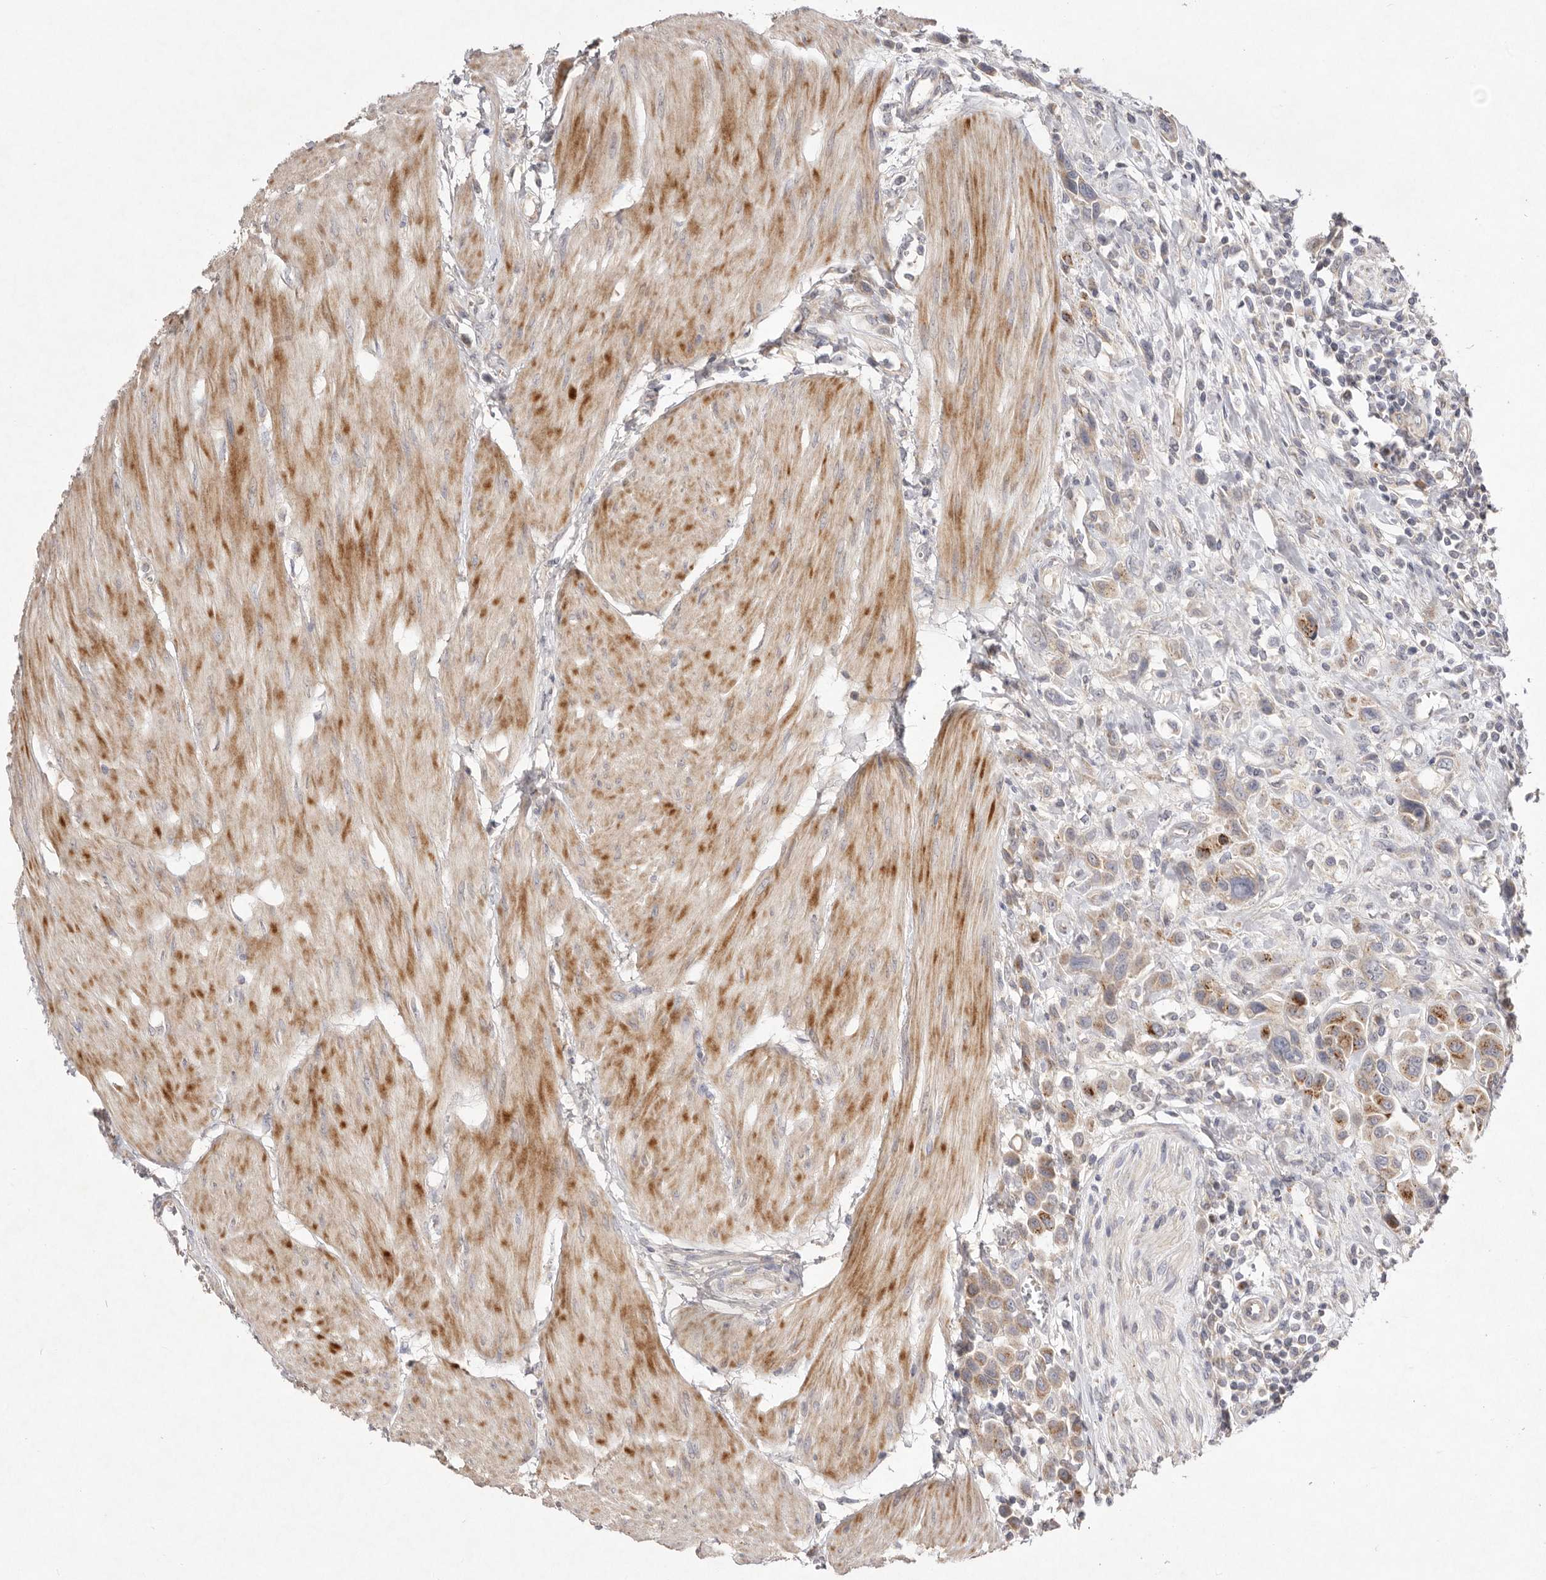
{"staining": {"intensity": "moderate", "quantity": ">75%", "location": "cytoplasmic/membranous"}, "tissue": "urothelial cancer", "cell_type": "Tumor cells", "image_type": "cancer", "snomed": [{"axis": "morphology", "description": "Urothelial carcinoma, High grade"}, {"axis": "topography", "description": "Urinary bladder"}], "caption": "A medium amount of moderate cytoplasmic/membranous positivity is appreciated in about >75% of tumor cells in urothelial cancer tissue. (Brightfield microscopy of DAB IHC at high magnification).", "gene": "USP24", "patient": {"sex": "male", "age": 50}}